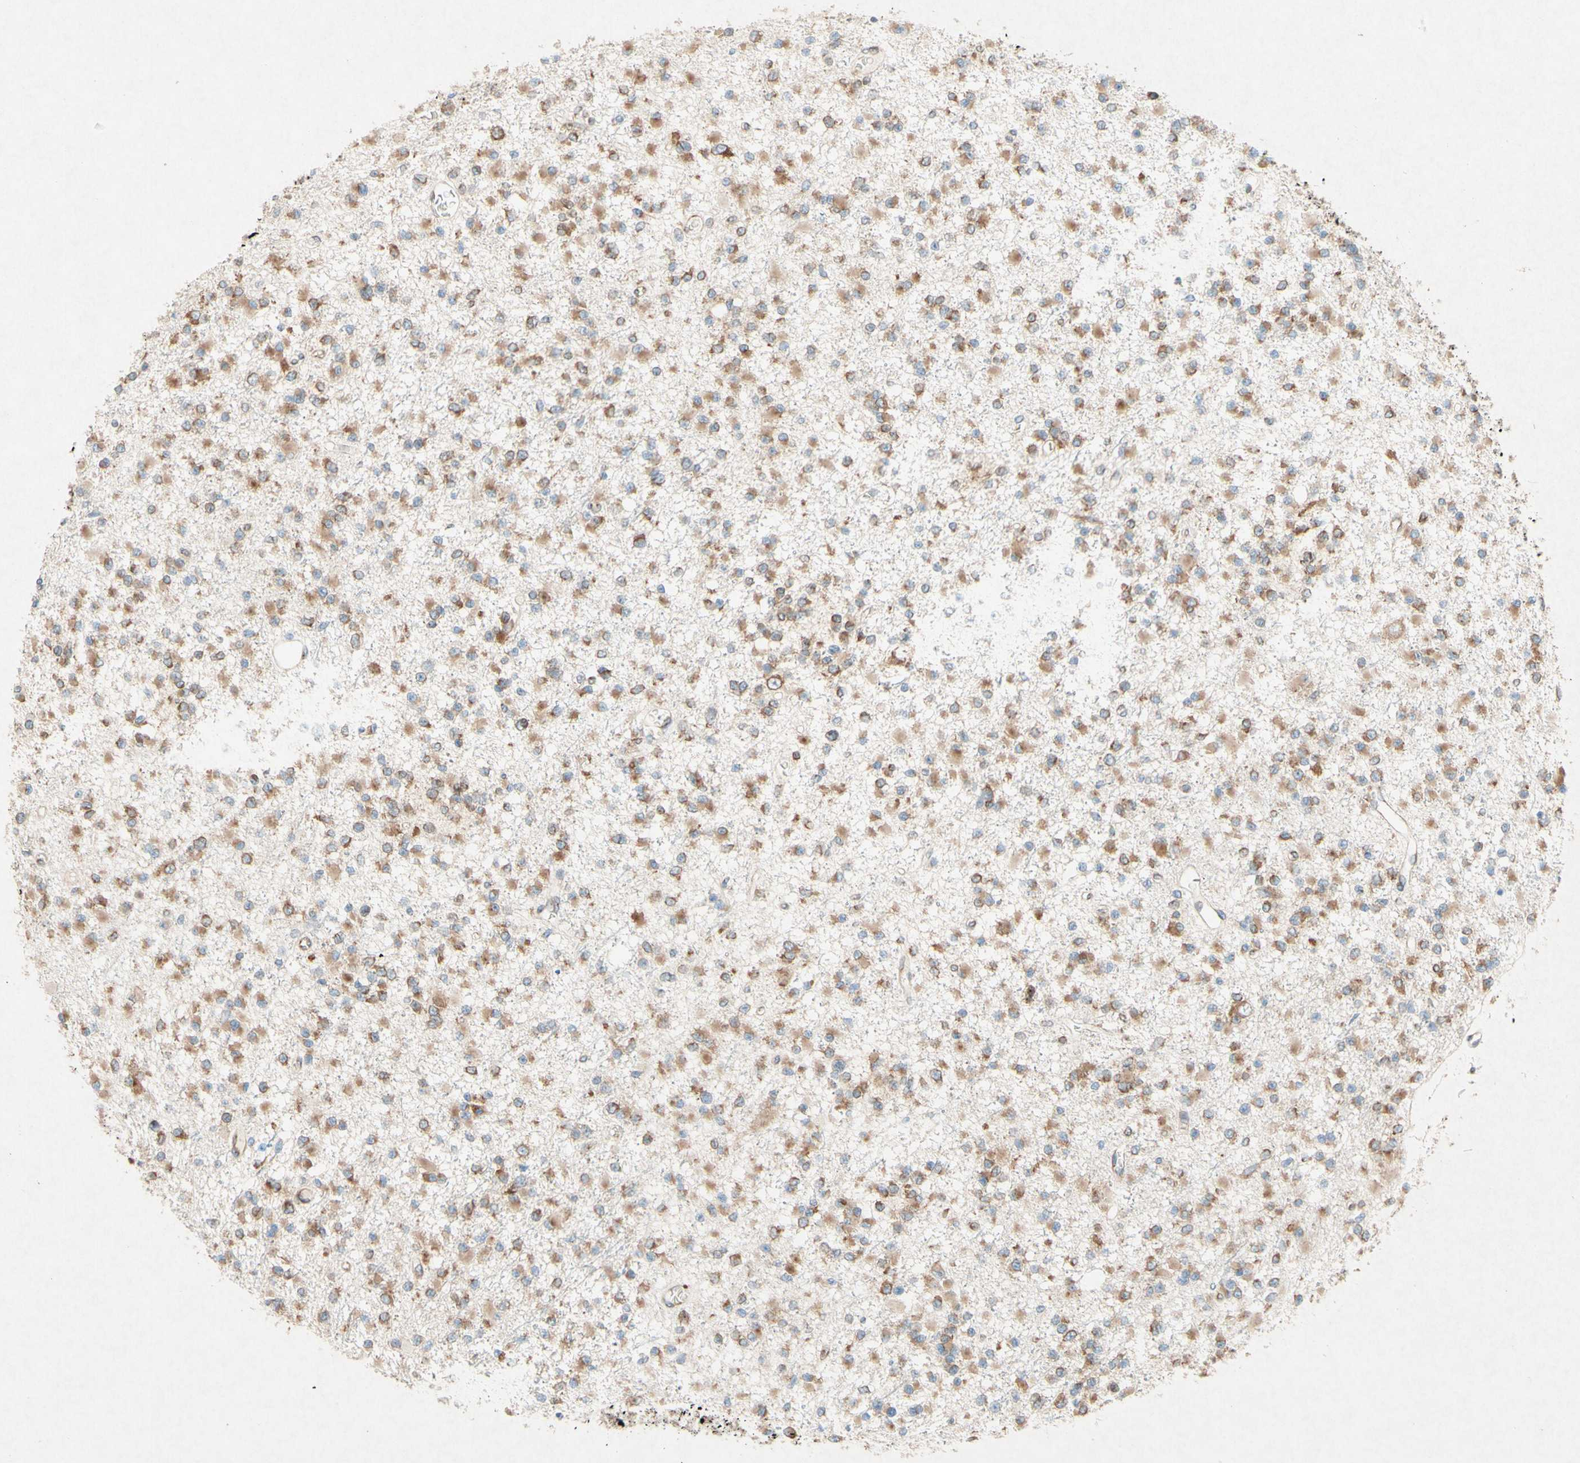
{"staining": {"intensity": "moderate", "quantity": "25%-75%", "location": "cytoplasmic/membranous"}, "tissue": "glioma", "cell_type": "Tumor cells", "image_type": "cancer", "snomed": [{"axis": "morphology", "description": "Glioma, malignant, Low grade"}, {"axis": "topography", "description": "Brain"}], "caption": "A medium amount of moderate cytoplasmic/membranous staining is identified in approximately 25%-75% of tumor cells in glioma tissue. (Stains: DAB in brown, nuclei in blue, Microscopy: brightfield microscopy at high magnification).", "gene": "PABPC1", "patient": {"sex": "female", "age": 22}}